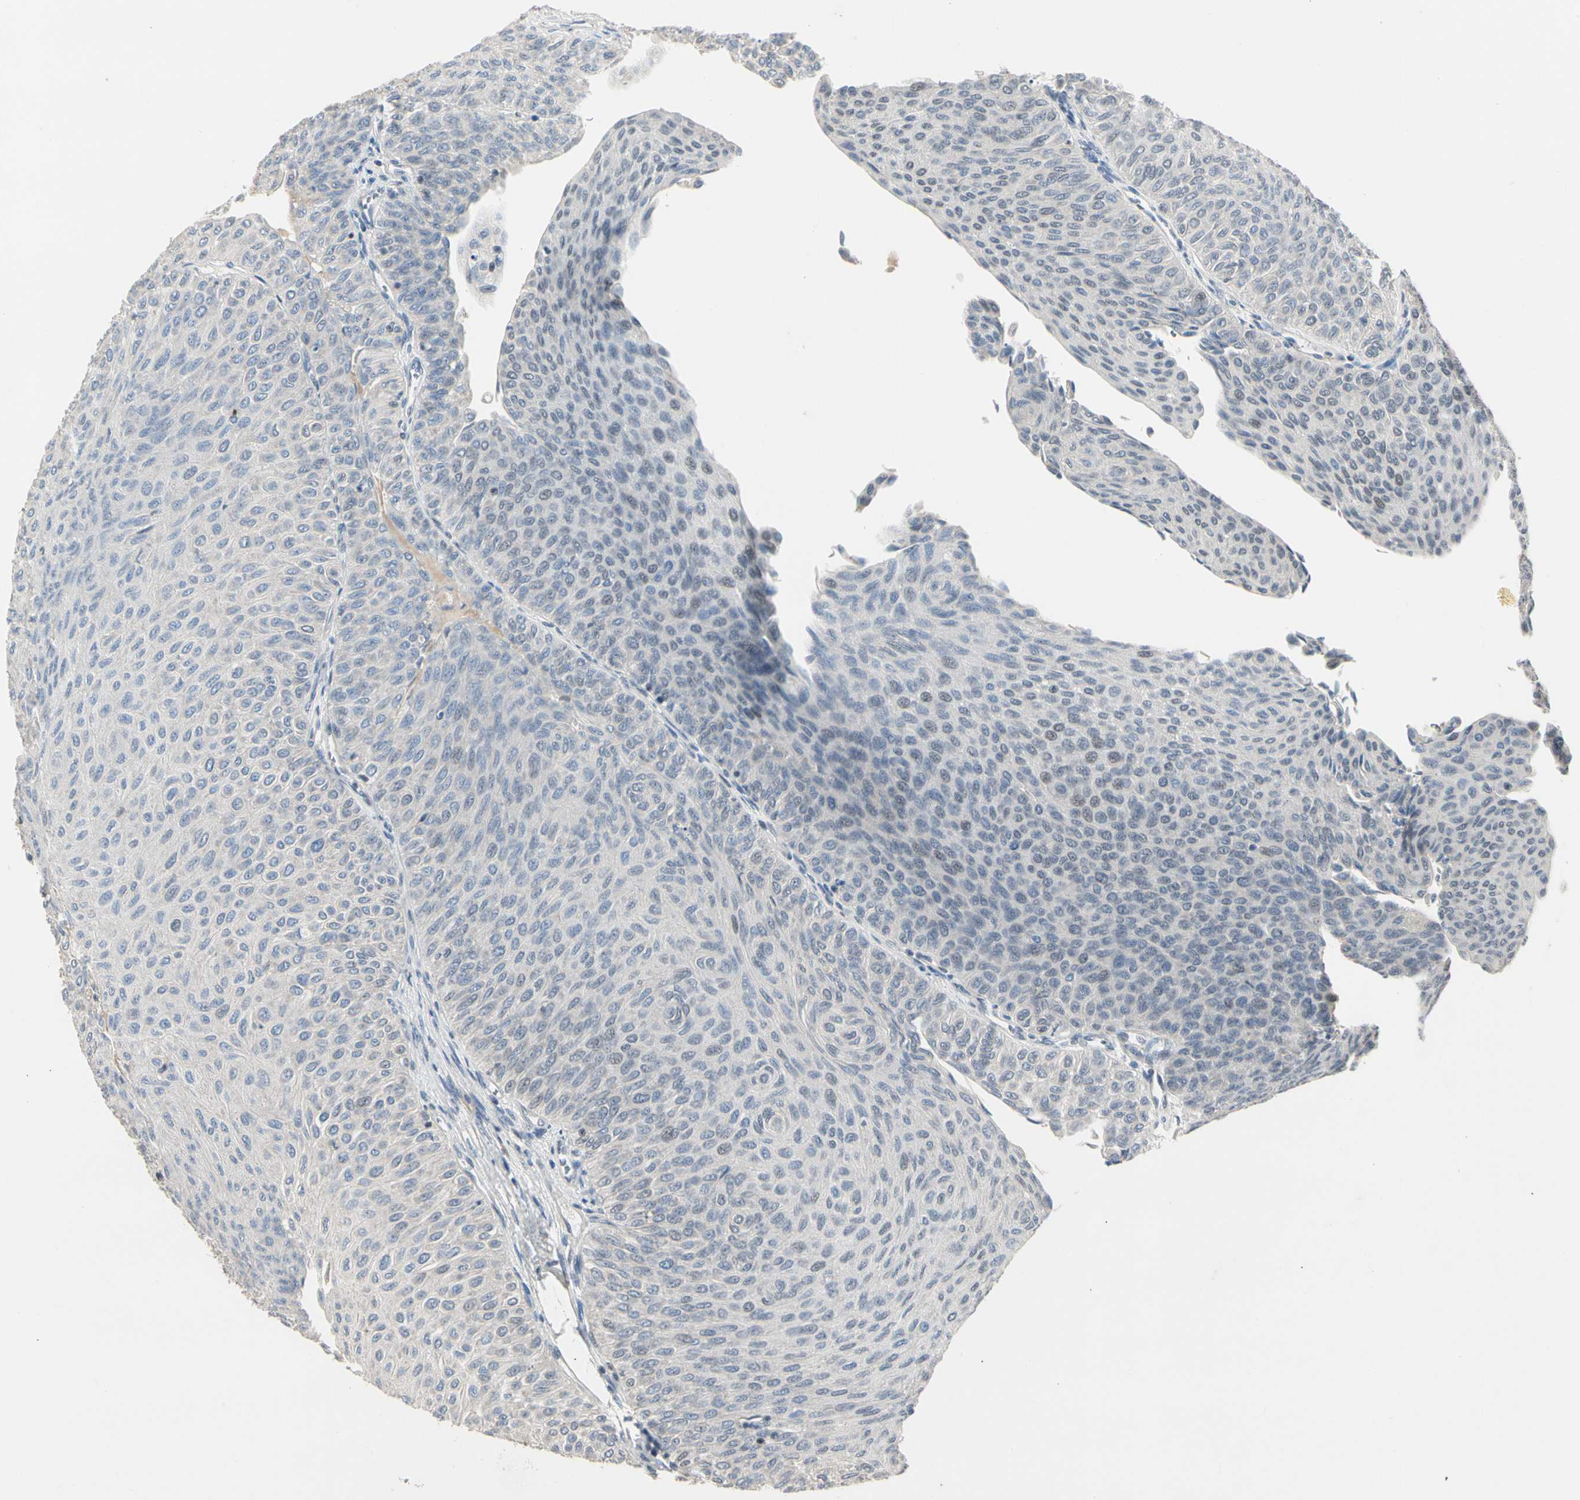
{"staining": {"intensity": "negative", "quantity": "none", "location": "none"}, "tissue": "urothelial cancer", "cell_type": "Tumor cells", "image_type": "cancer", "snomed": [{"axis": "morphology", "description": "Urothelial carcinoma, Low grade"}, {"axis": "topography", "description": "Urinary bladder"}], "caption": "This histopathology image is of urothelial cancer stained with immunohistochemistry (IHC) to label a protein in brown with the nuclei are counter-stained blue. There is no staining in tumor cells.", "gene": "GREM1", "patient": {"sex": "male", "age": 78}}